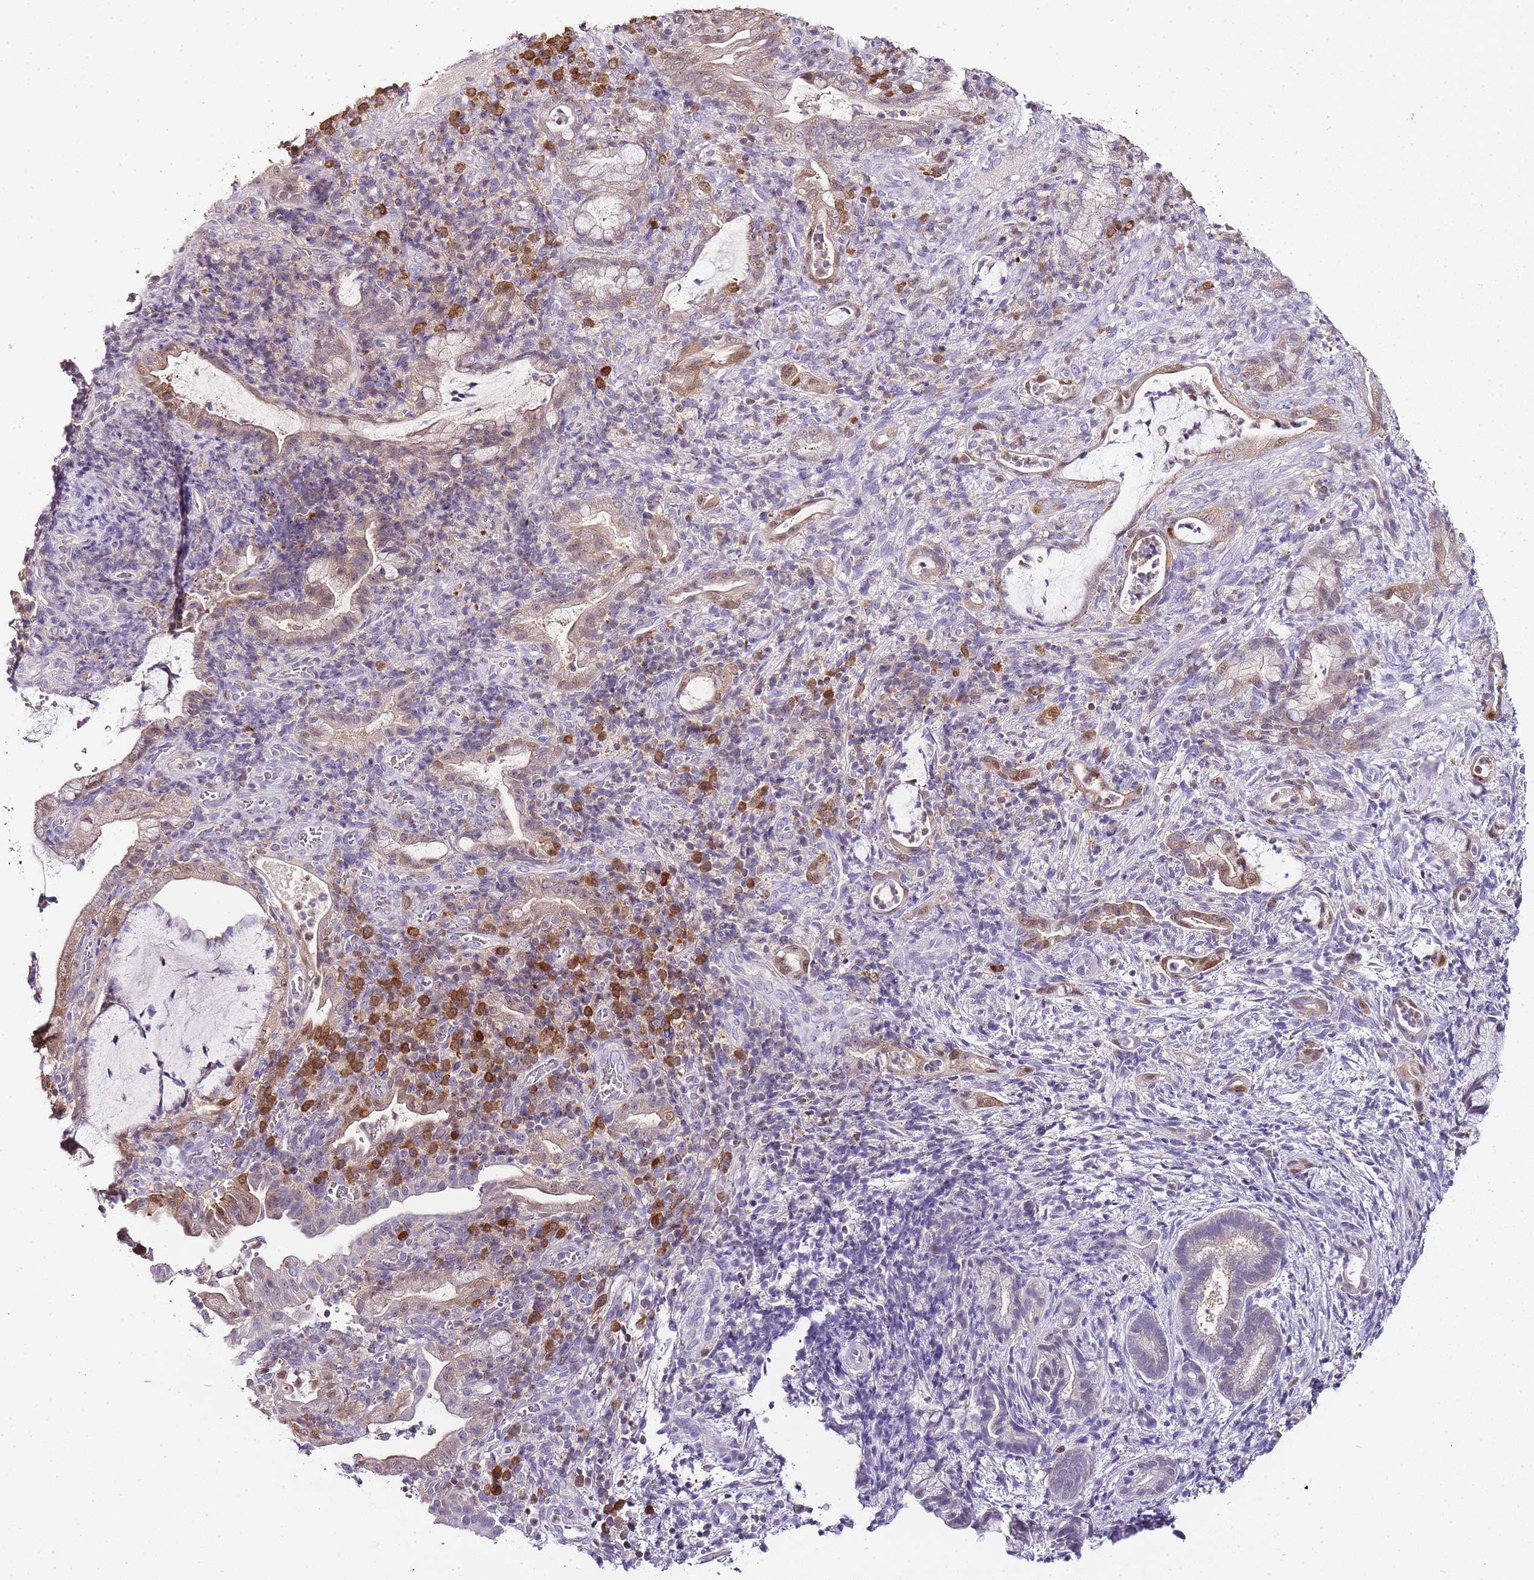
{"staining": {"intensity": "weak", "quantity": "25%-75%", "location": "cytoplasmic/membranous,nuclear"}, "tissue": "pancreatic cancer", "cell_type": "Tumor cells", "image_type": "cancer", "snomed": [{"axis": "morphology", "description": "Normal tissue, NOS"}, {"axis": "morphology", "description": "Adenocarcinoma, NOS"}, {"axis": "topography", "description": "Pancreas"}], "caption": "Human adenocarcinoma (pancreatic) stained with a protein marker shows weak staining in tumor cells.", "gene": "ZBP1", "patient": {"sex": "female", "age": 55}}